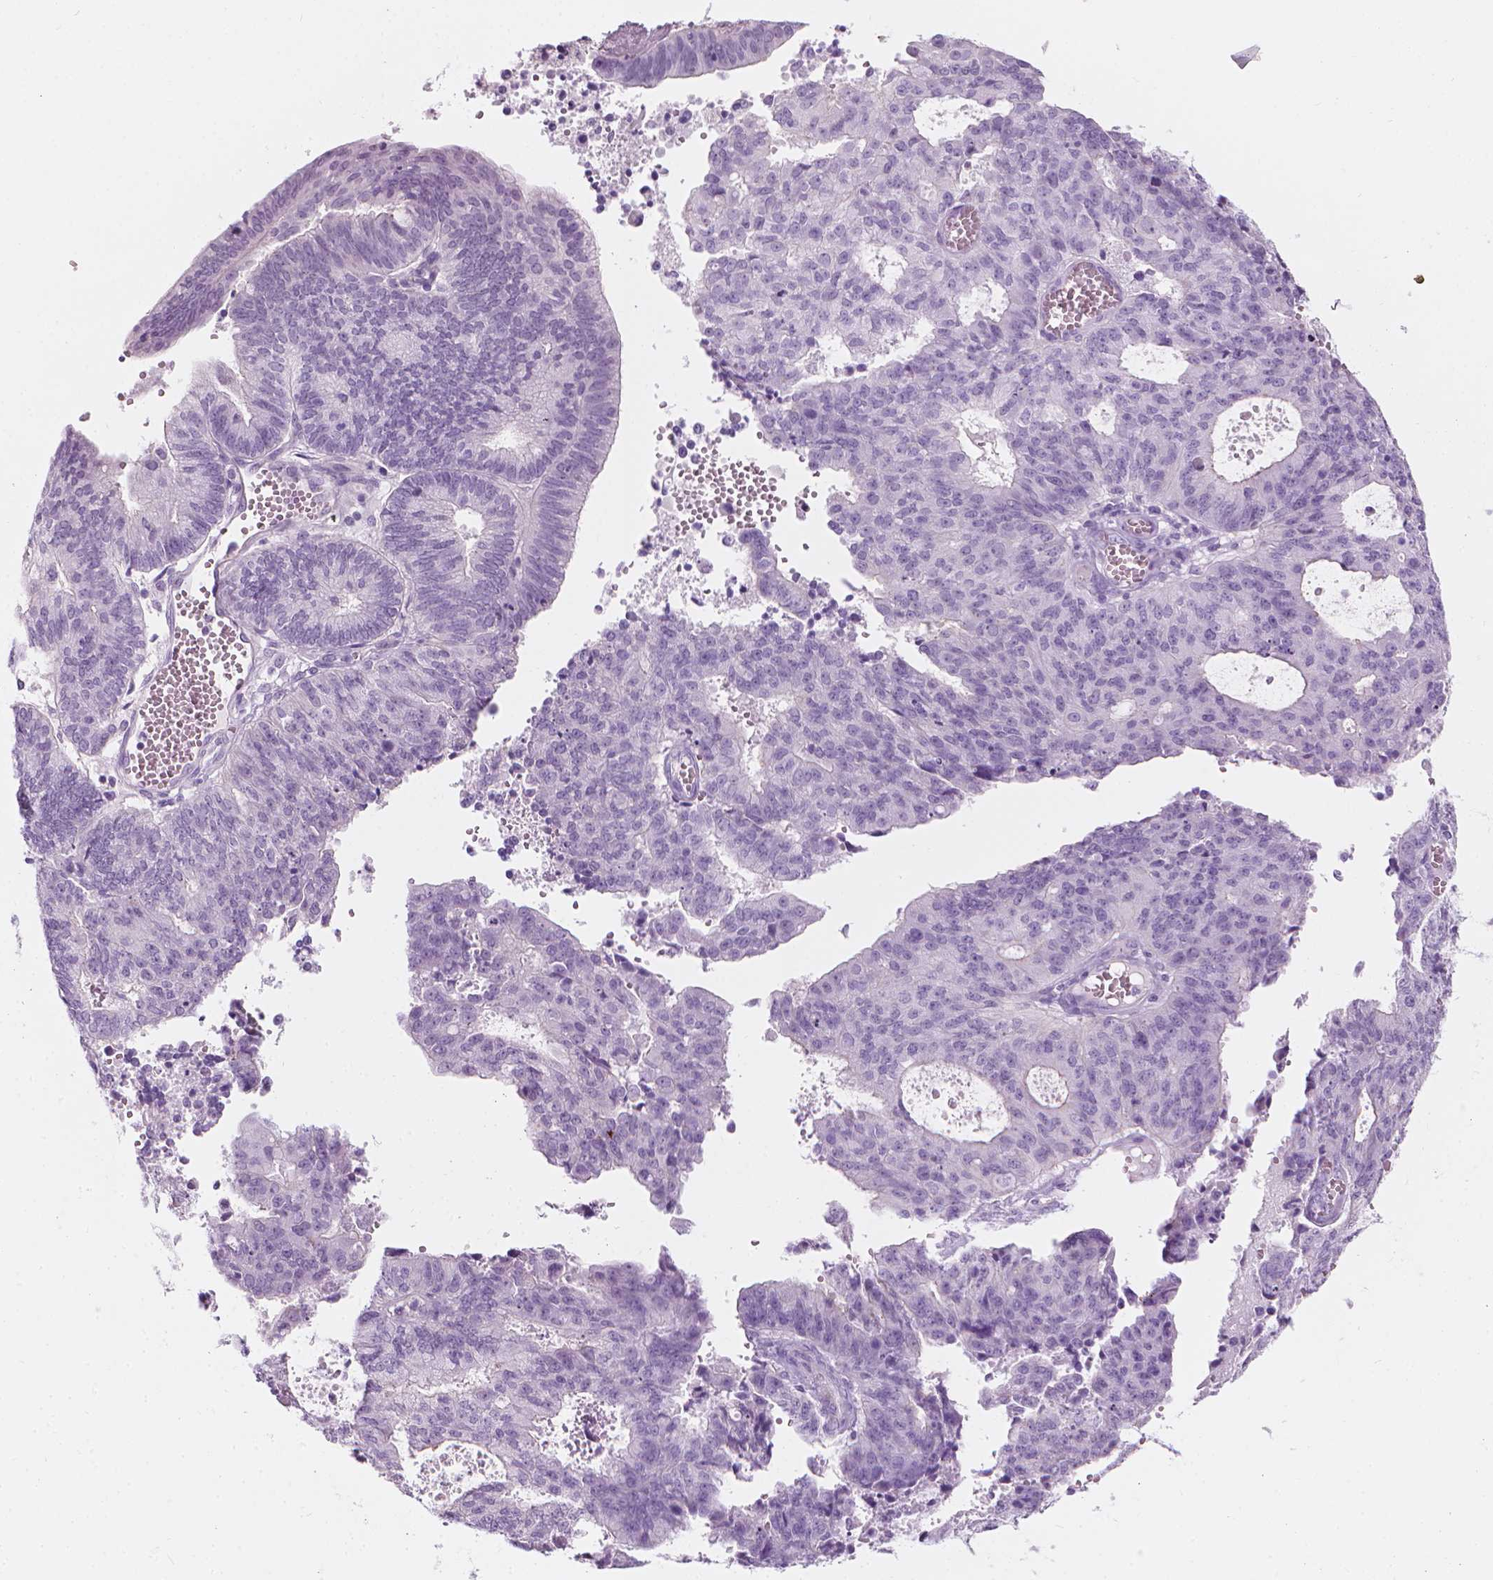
{"staining": {"intensity": "negative", "quantity": "none", "location": "none"}, "tissue": "endometrial cancer", "cell_type": "Tumor cells", "image_type": "cancer", "snomed": [{"axis": "morphology", "description": "Adenocarcinoma, NOS"}, {"axis": "topography", "description": "Endometrium"}], "caption": "IHC photomicrograph of human endometrial cancer stained for a protein (brown), which shows no positivity in tumor cells.", "gene": "SCG3", "patient": {"sex": "female", "age": 82}}